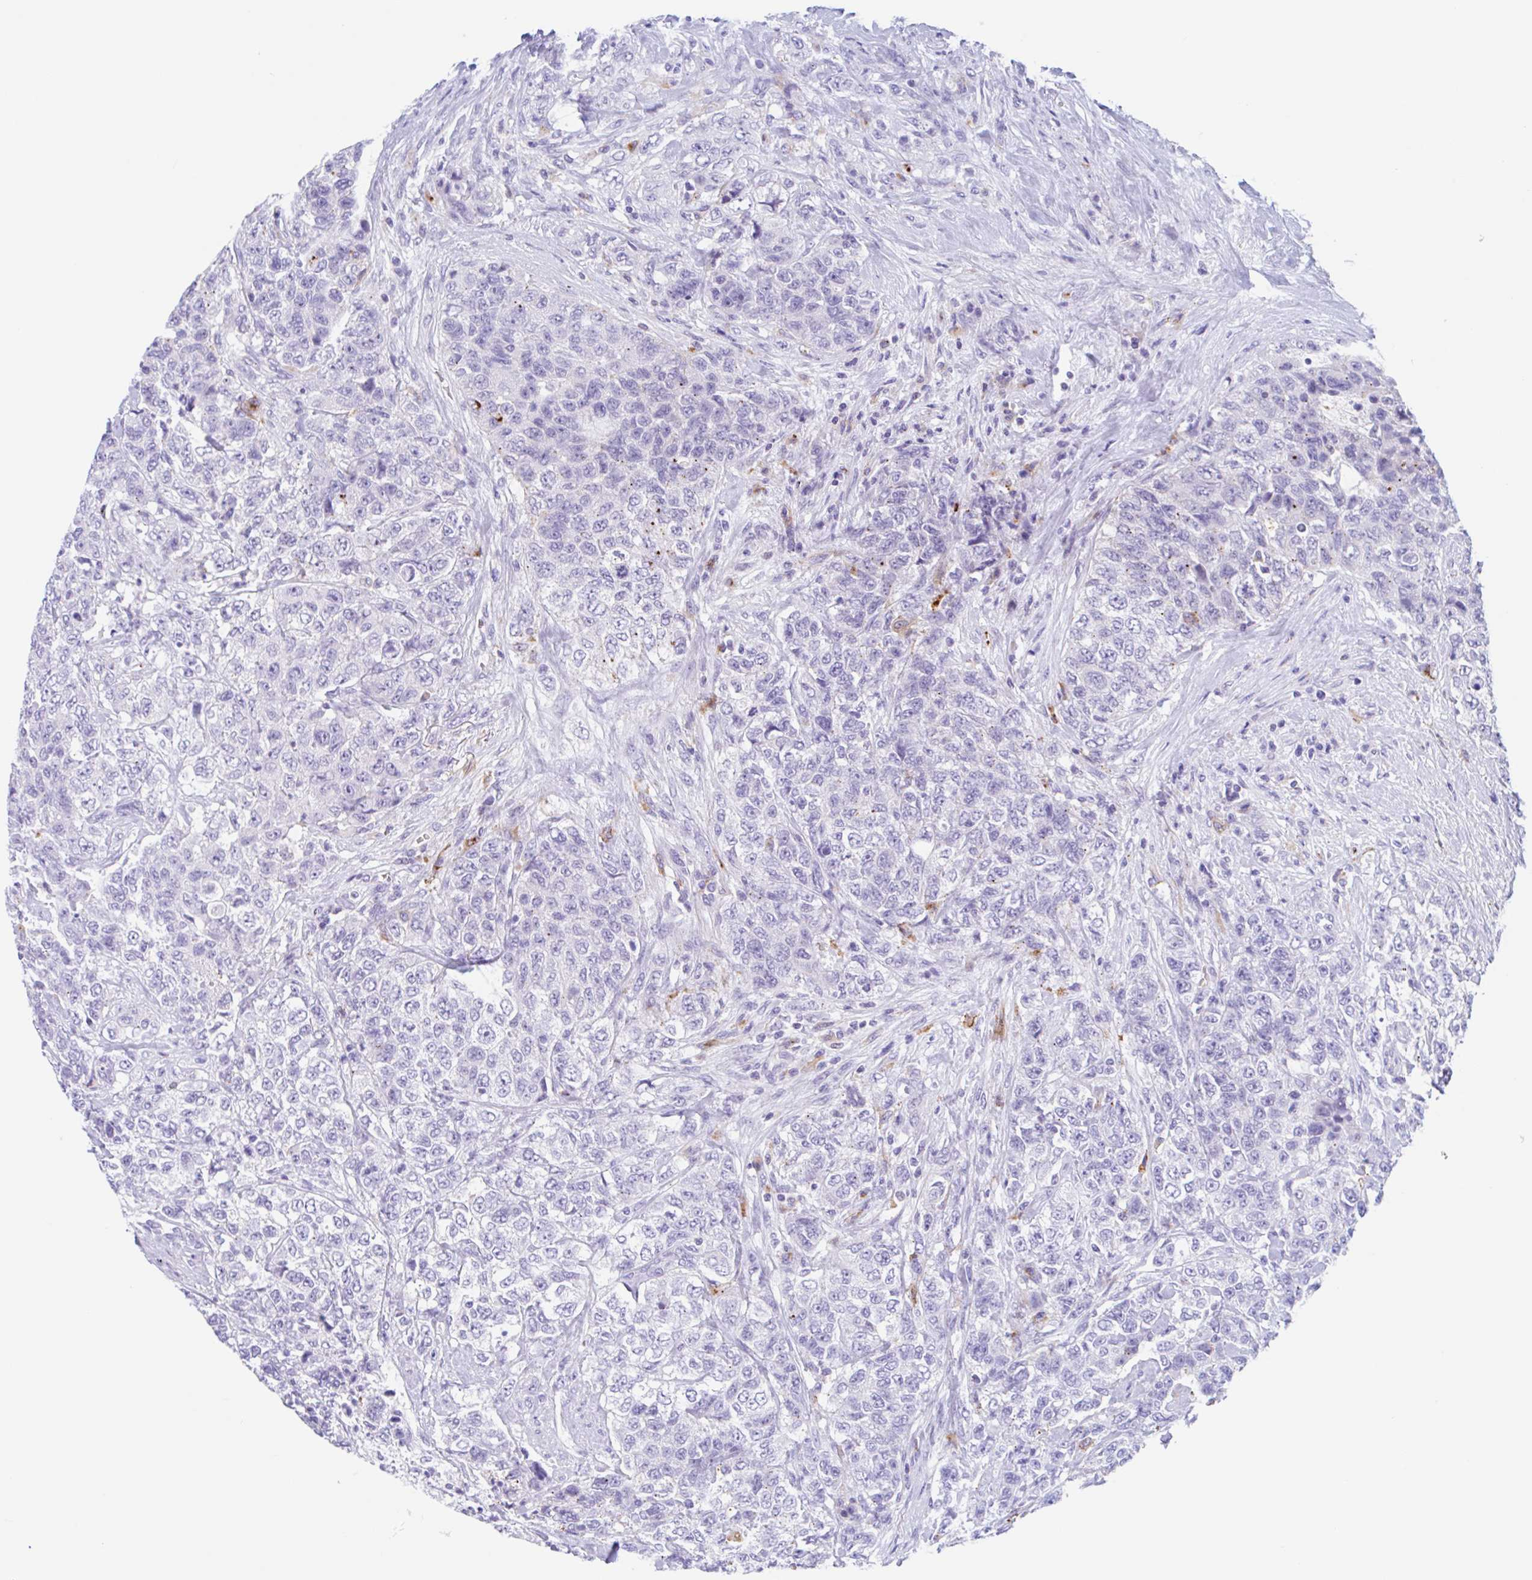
{"staining": {"intensity": "negative", "quantity": "none", "location": "none"}, "tissue": "urothelial cancer", "cell_type": "Tumor cells", "image_type": "cancer", "snomed": [{"axis": "morphology", "description": "Urothelial carcinoma, High grade"}, {"axis": "topography", "description": "Urinary bladder"}], "caption": "A micrograph of urothelial carcinoma (high-grade) stained for a protein demonstrates no brown staining in tumor cells.", "gene": "ANKRD9", "patient": {"sex": "female", "age": 78}}